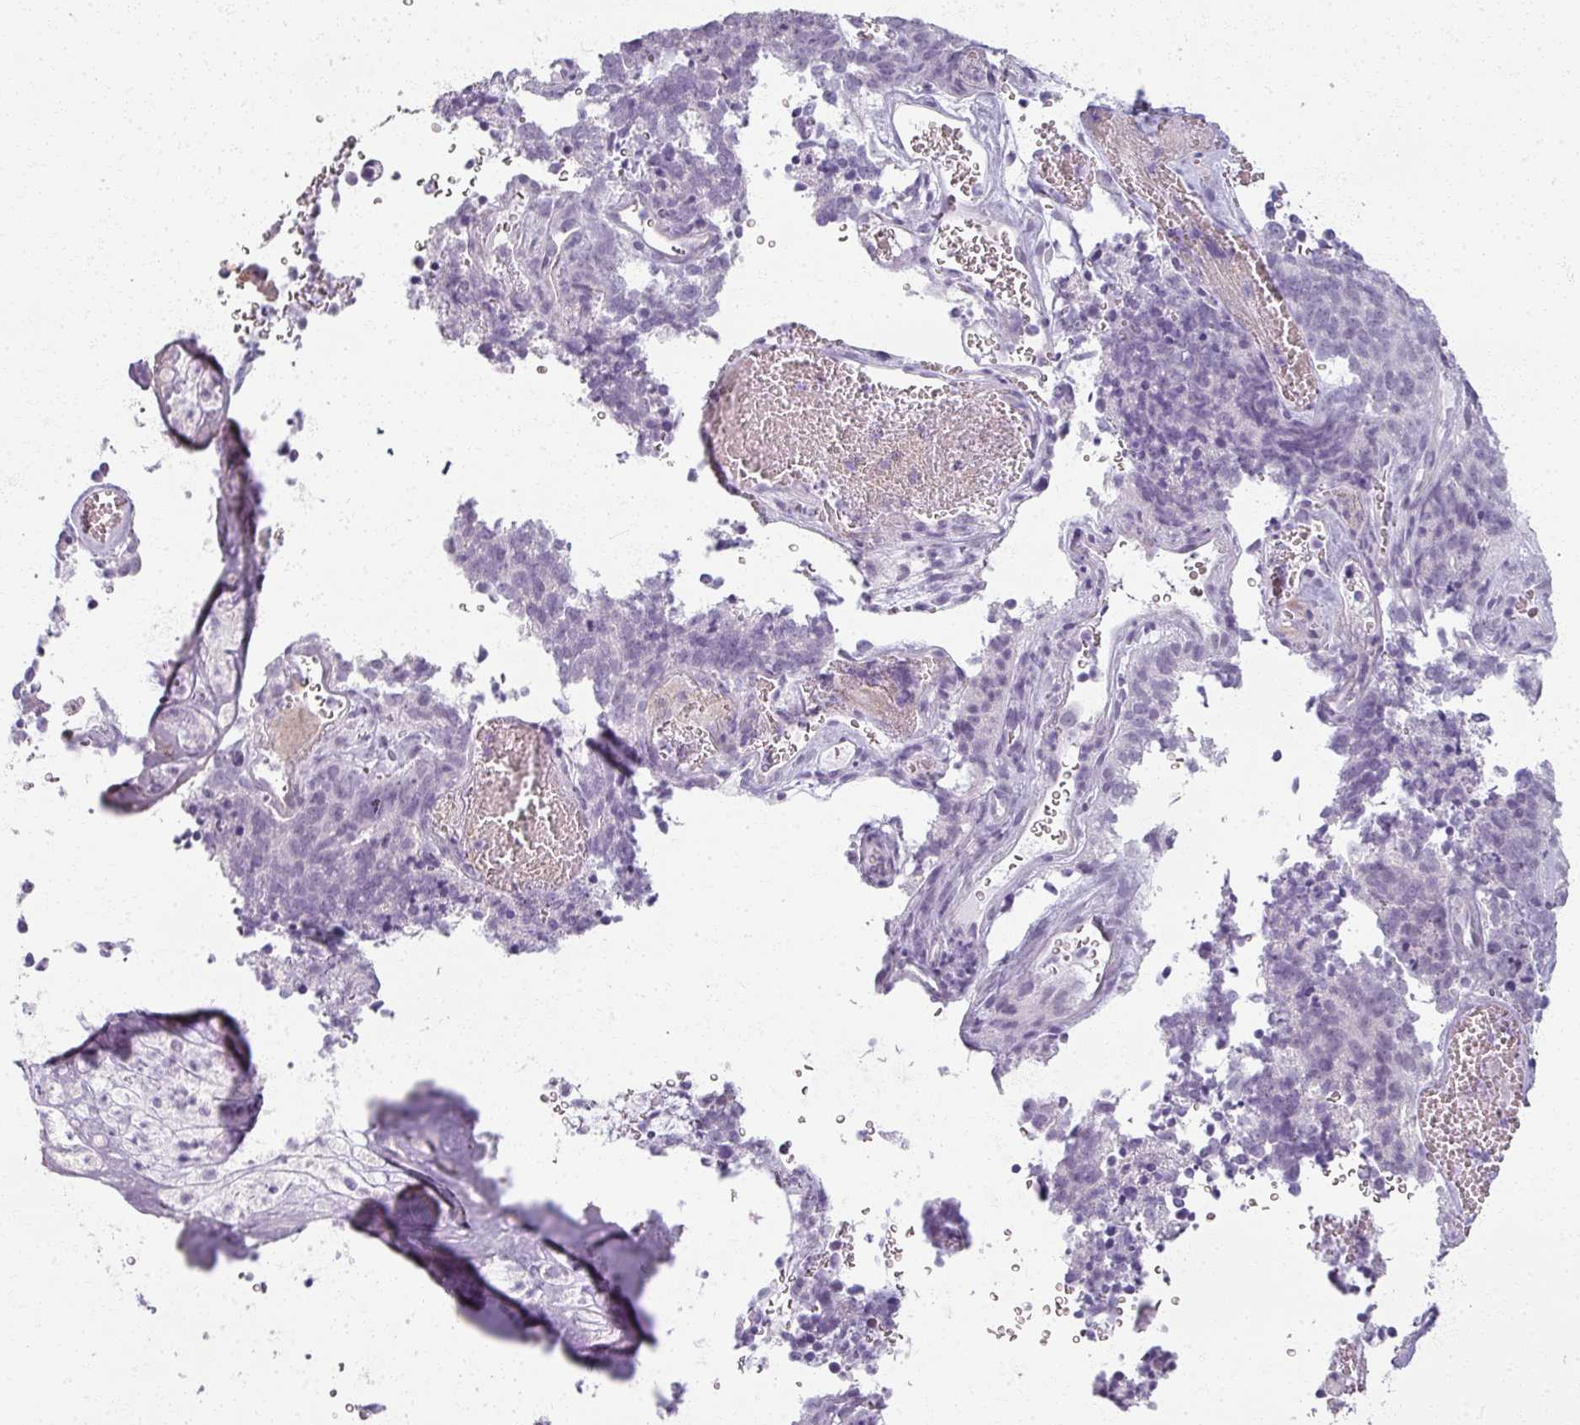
{"staining": {"intensity": "negative", "quantity": "none", "location": "none"}, "tissue": "cervical cancer", "cell_type": "Tumor cells", "image_type": "cancer", "snomed": [{"axis": "morphology", "description": "Adenocarcinoma, NOS"}, {"axis": "topography", "description": "Cervix"}], "caption": "This is an IHC micrograph of human cervical adenocarcinoma. There is no staining in tumor cells.", "gene": "RFPL2", "patient": {"sex": "female", "age": 38}}